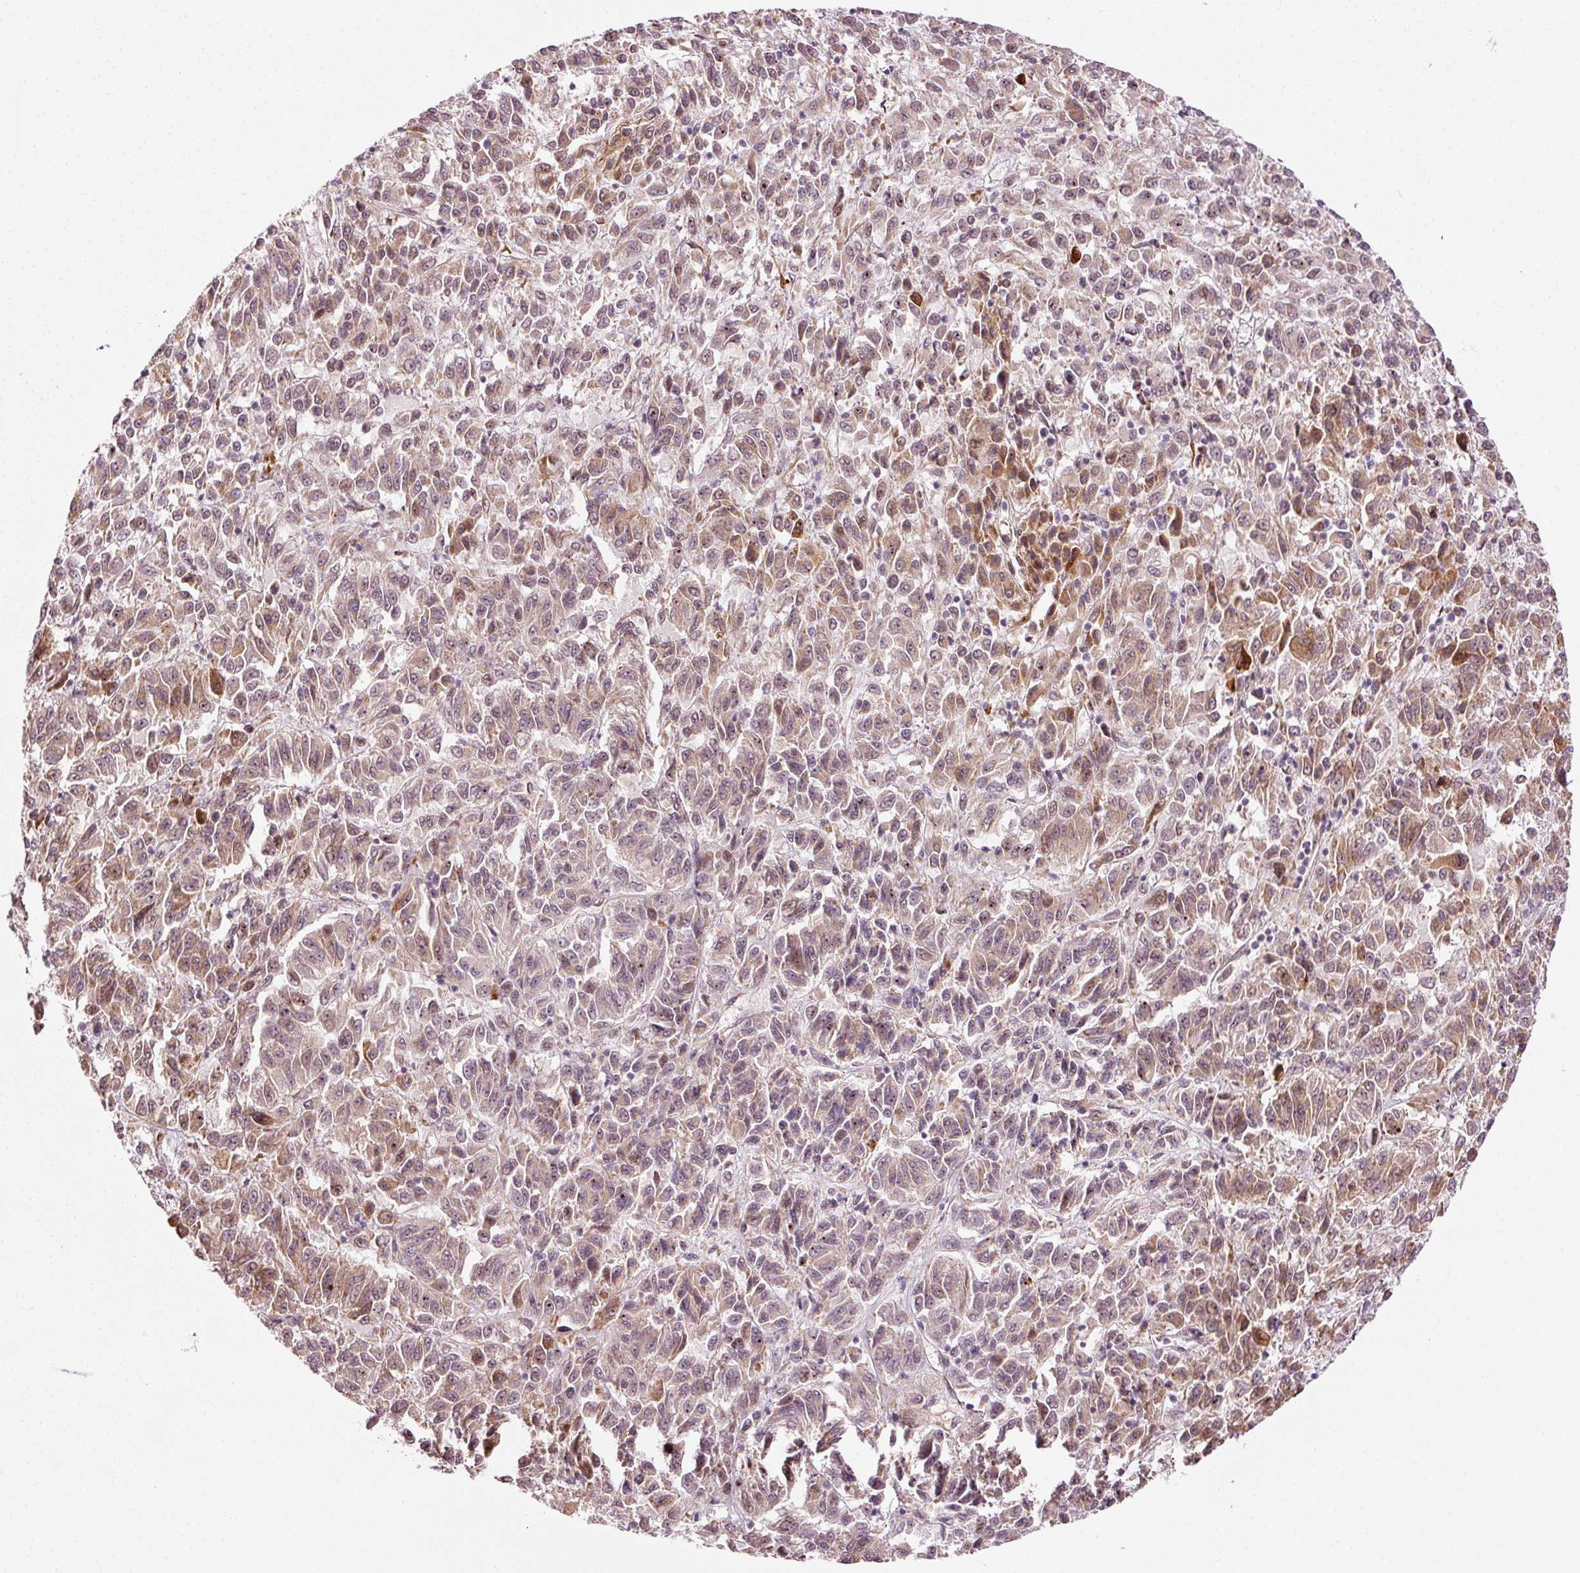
{"staining": {"intensity": "moderate", "quantity": "<25%", "location": "cytoplasmic/membranous,nuclear"}, "tissue": "melanoma", "cell_type": "Tumor cells", "image_type": "cancer", "snomed": [{"axis": "morphology", "description": "Malignant melanoma, Metastatic site"}, {"axis": "topography", "description": "Lung"}], "caption": "Protein expression by immunohistochemistry displays moderate cytoplasmic/membranous and nuclear positivity in about <25% of tumor cells in melanoma.", "gene": "ANKRD20A1", "patient": {"sex": "male", "age": 64}}